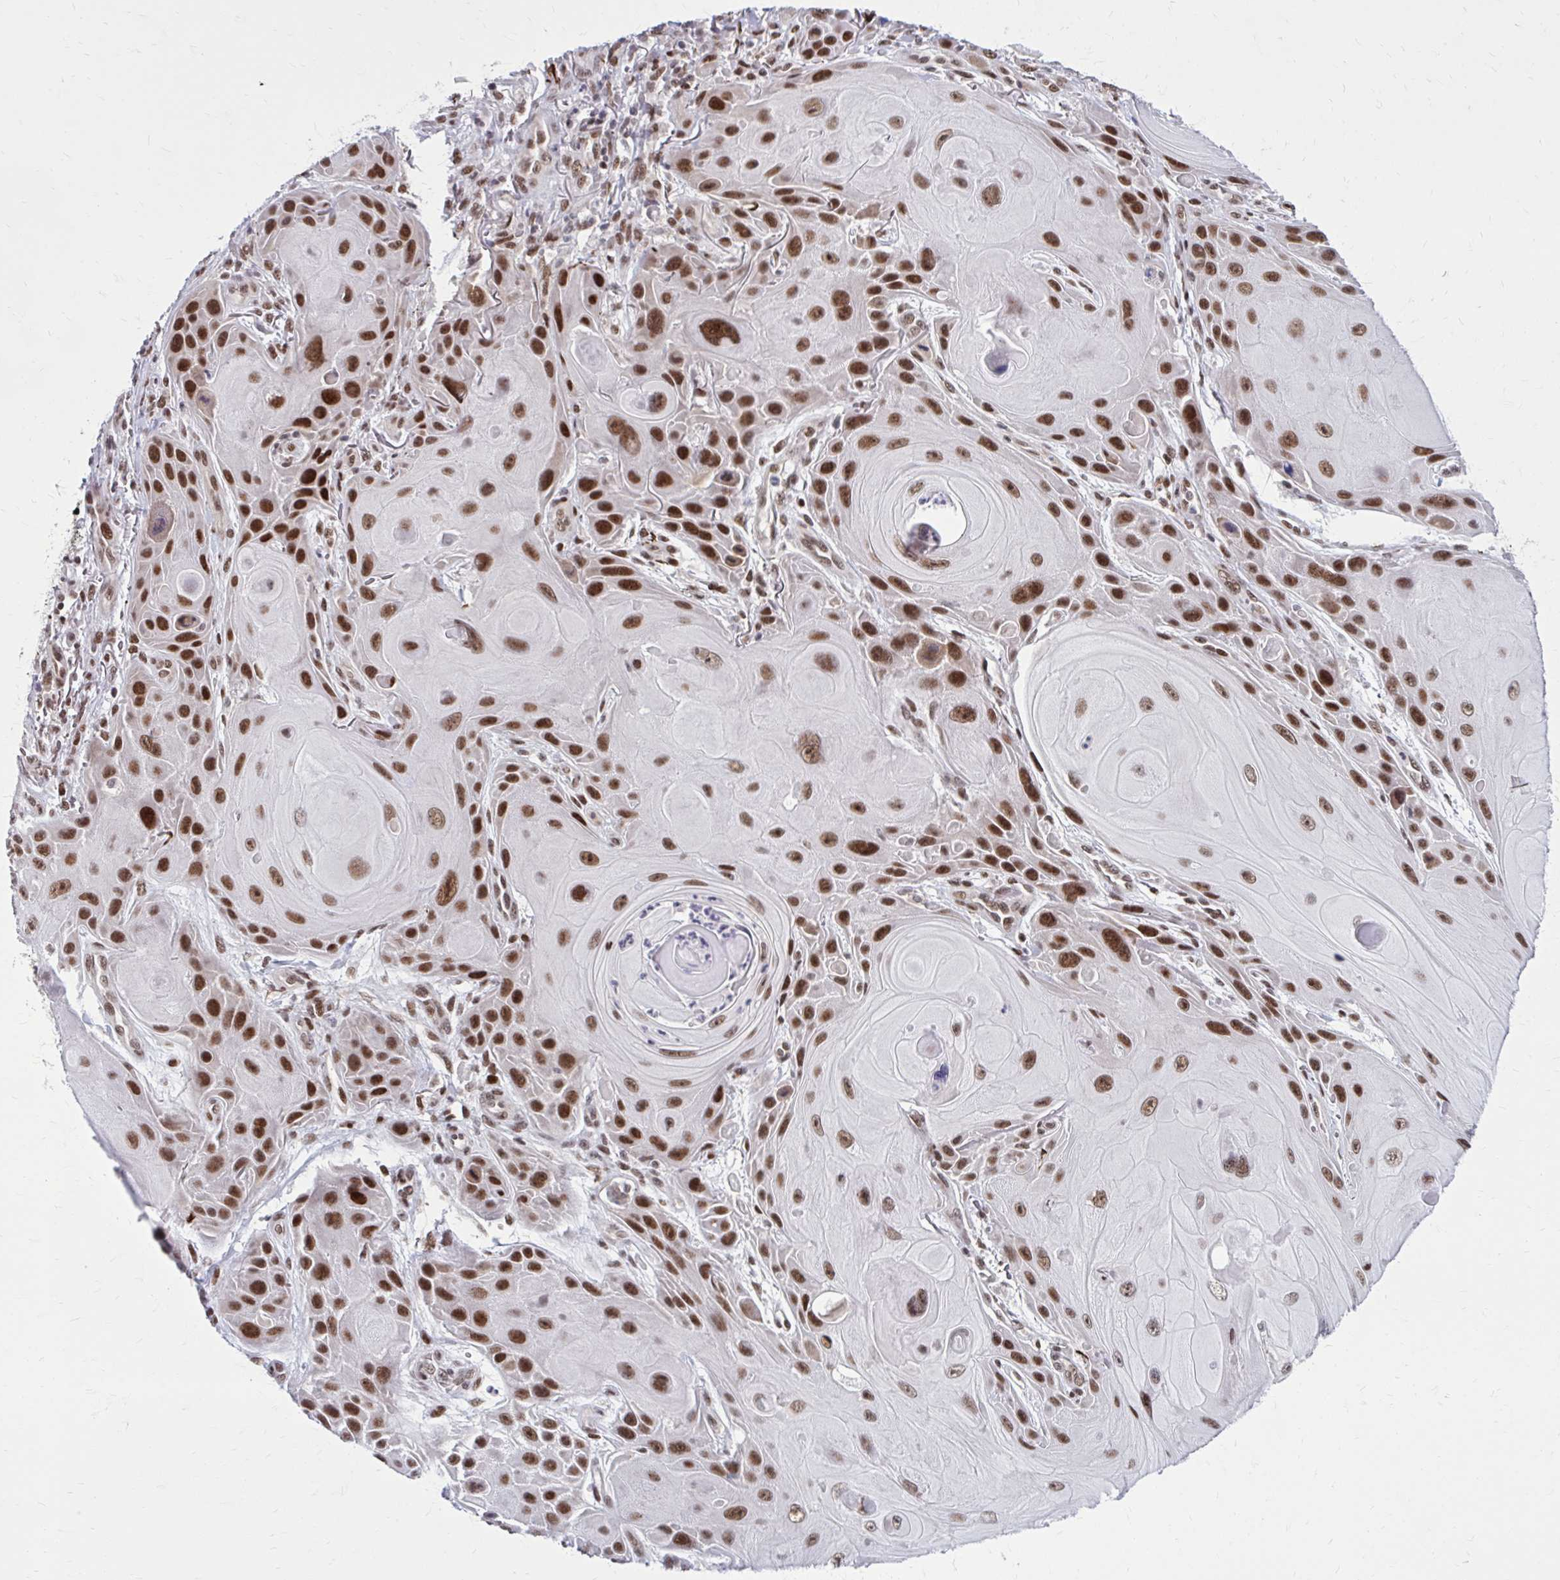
{"staining": {"intensity": "strong", "quantity": ">75%", "location": "nuclear"}, "tissue": "skin cancer", "cell_type": "Tumor cells", "image_type": "cancer", "snomed": [{"axis": "morphology", "description": "Squamous cell carcinoma, NOS"}, {"axis": "topography", "description": "Skin"}], "caption": "The image displays a brown stain indicating the presence of a protein in the nuclear of tumor cells in skin cancer. Immunohistochemistry (ihc) stains the protein in brown and the nuclei are stained blue.", "gene": "PSME4", "patient": {"sex": "female", "age": 94}}